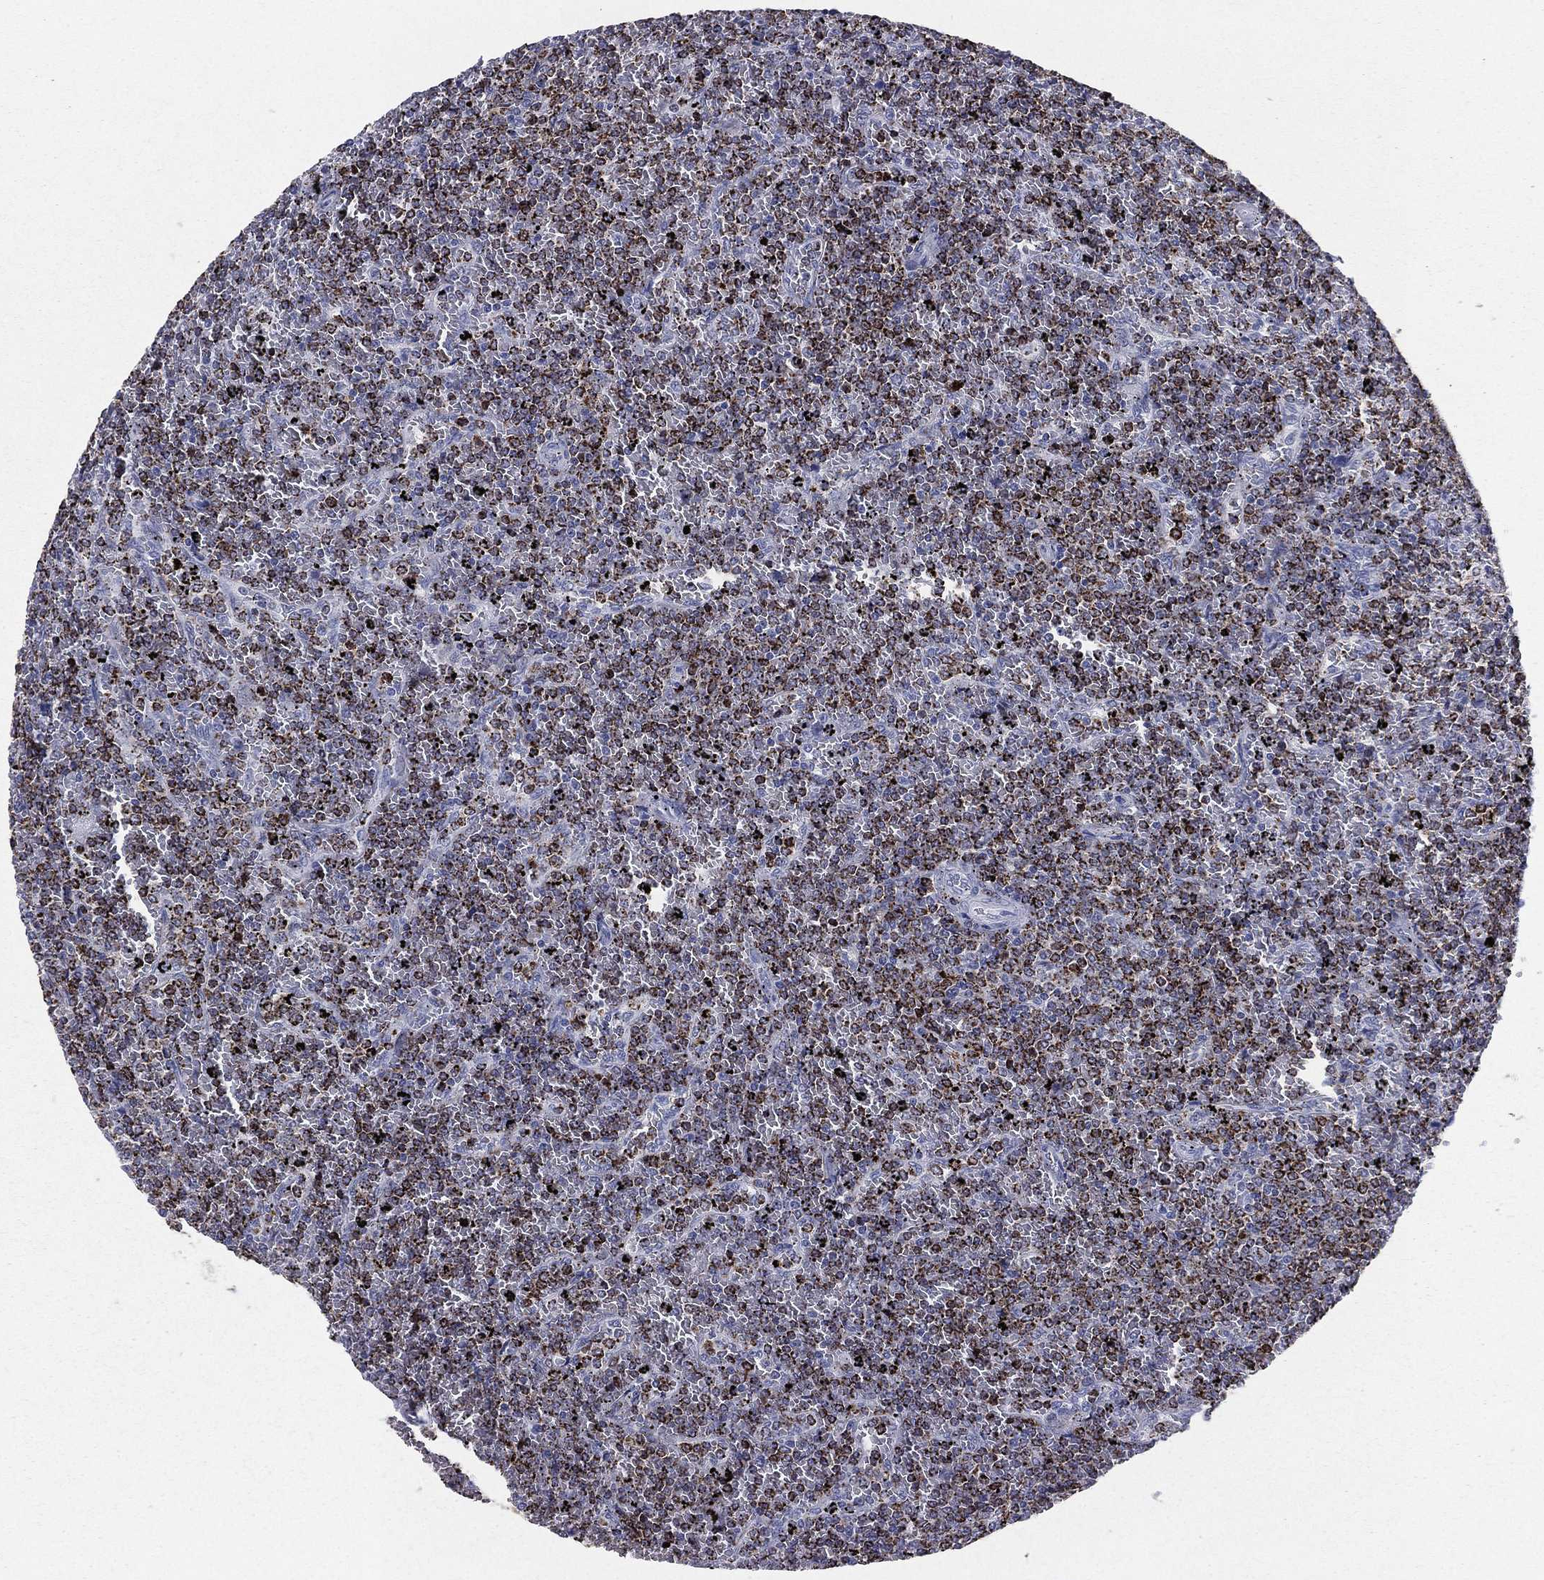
{"staining": {"intensity": "moderate", "quantity": ">75%", "location": "cytoplasmic/membranous"}, "tissue": "lymphoma", "cell_type": "Tumor cells", "image_type": "cancer", "snomed": [{"axis": "morphology", "description": "Malignant lymphoma, non-Hodgkin's type, Low grade"}, {"axis": "topography", "description": "Spleen"}], "caption": "Immunohistochemical staining of human malignant lymphoma, non-Hodgkin's type (low-grade) displays medium levels of moderate cytoplasmic/membranous protein positivity in about >75% of tumor cells.", "gene": "HLA-DOA", "patient": {"sex": "female", "age": 77}}